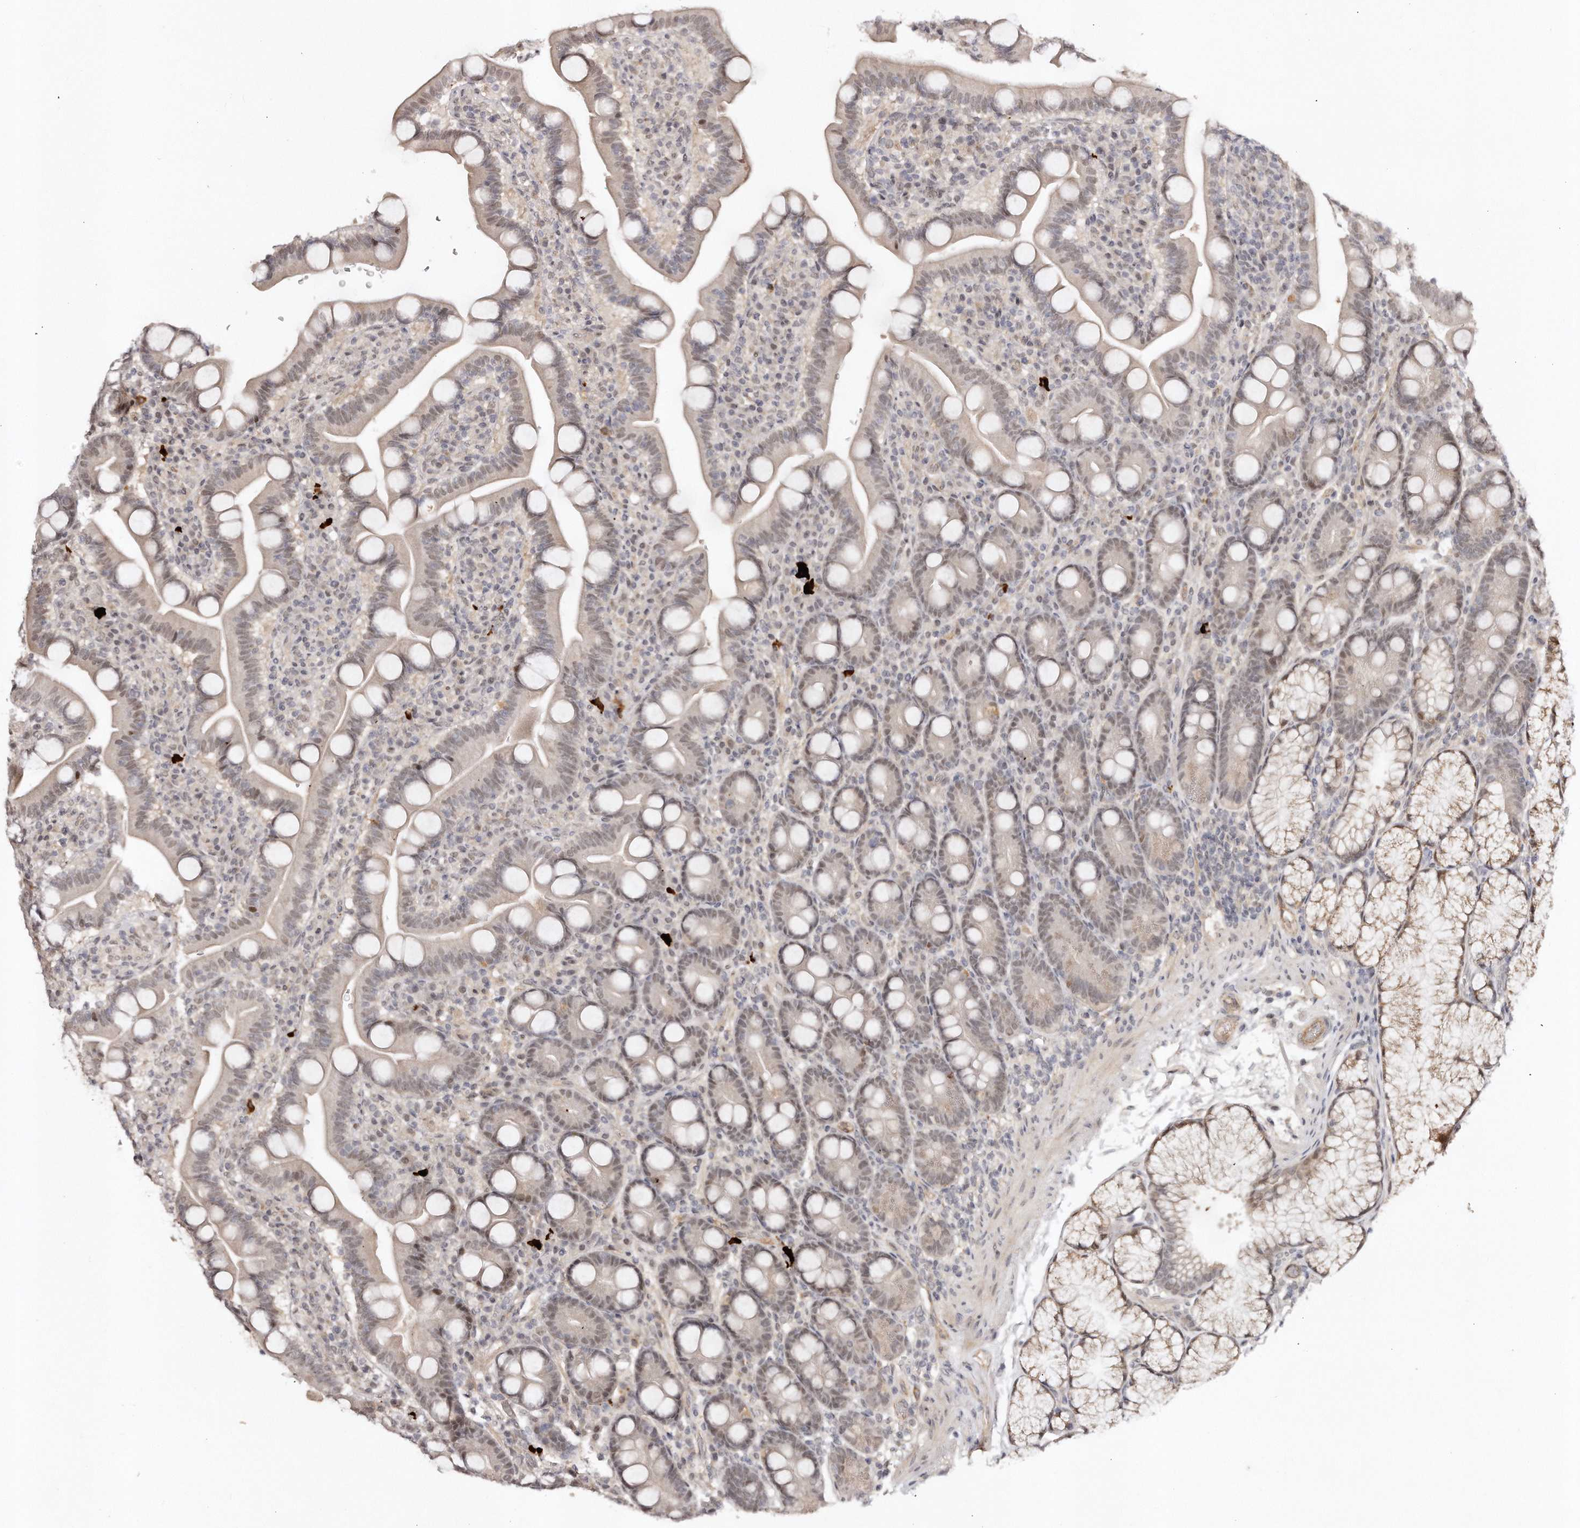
{"staining": {"intensity": "weak", "quantity": ">75%", "location": "nuclear"}, "tissue": "duodenum", "cell_type": "Glandular cells", "image_type": "normal", "snomed": [{"axis": "morphology", "description": "Normal tissue, NOS"}, {"axis": "topography", "description": "Duodenum"}], "caption": "Immunohistochemistry (IHC) (DAB) staining of benign duodenum reveals weak nuclear protein expression in about >75% of glandular cells. (brown staining indicates protein expression, while blue staining denotes nuclei).", "gene": "SOX4", "patient": {"sex": "male", "age": 35}}